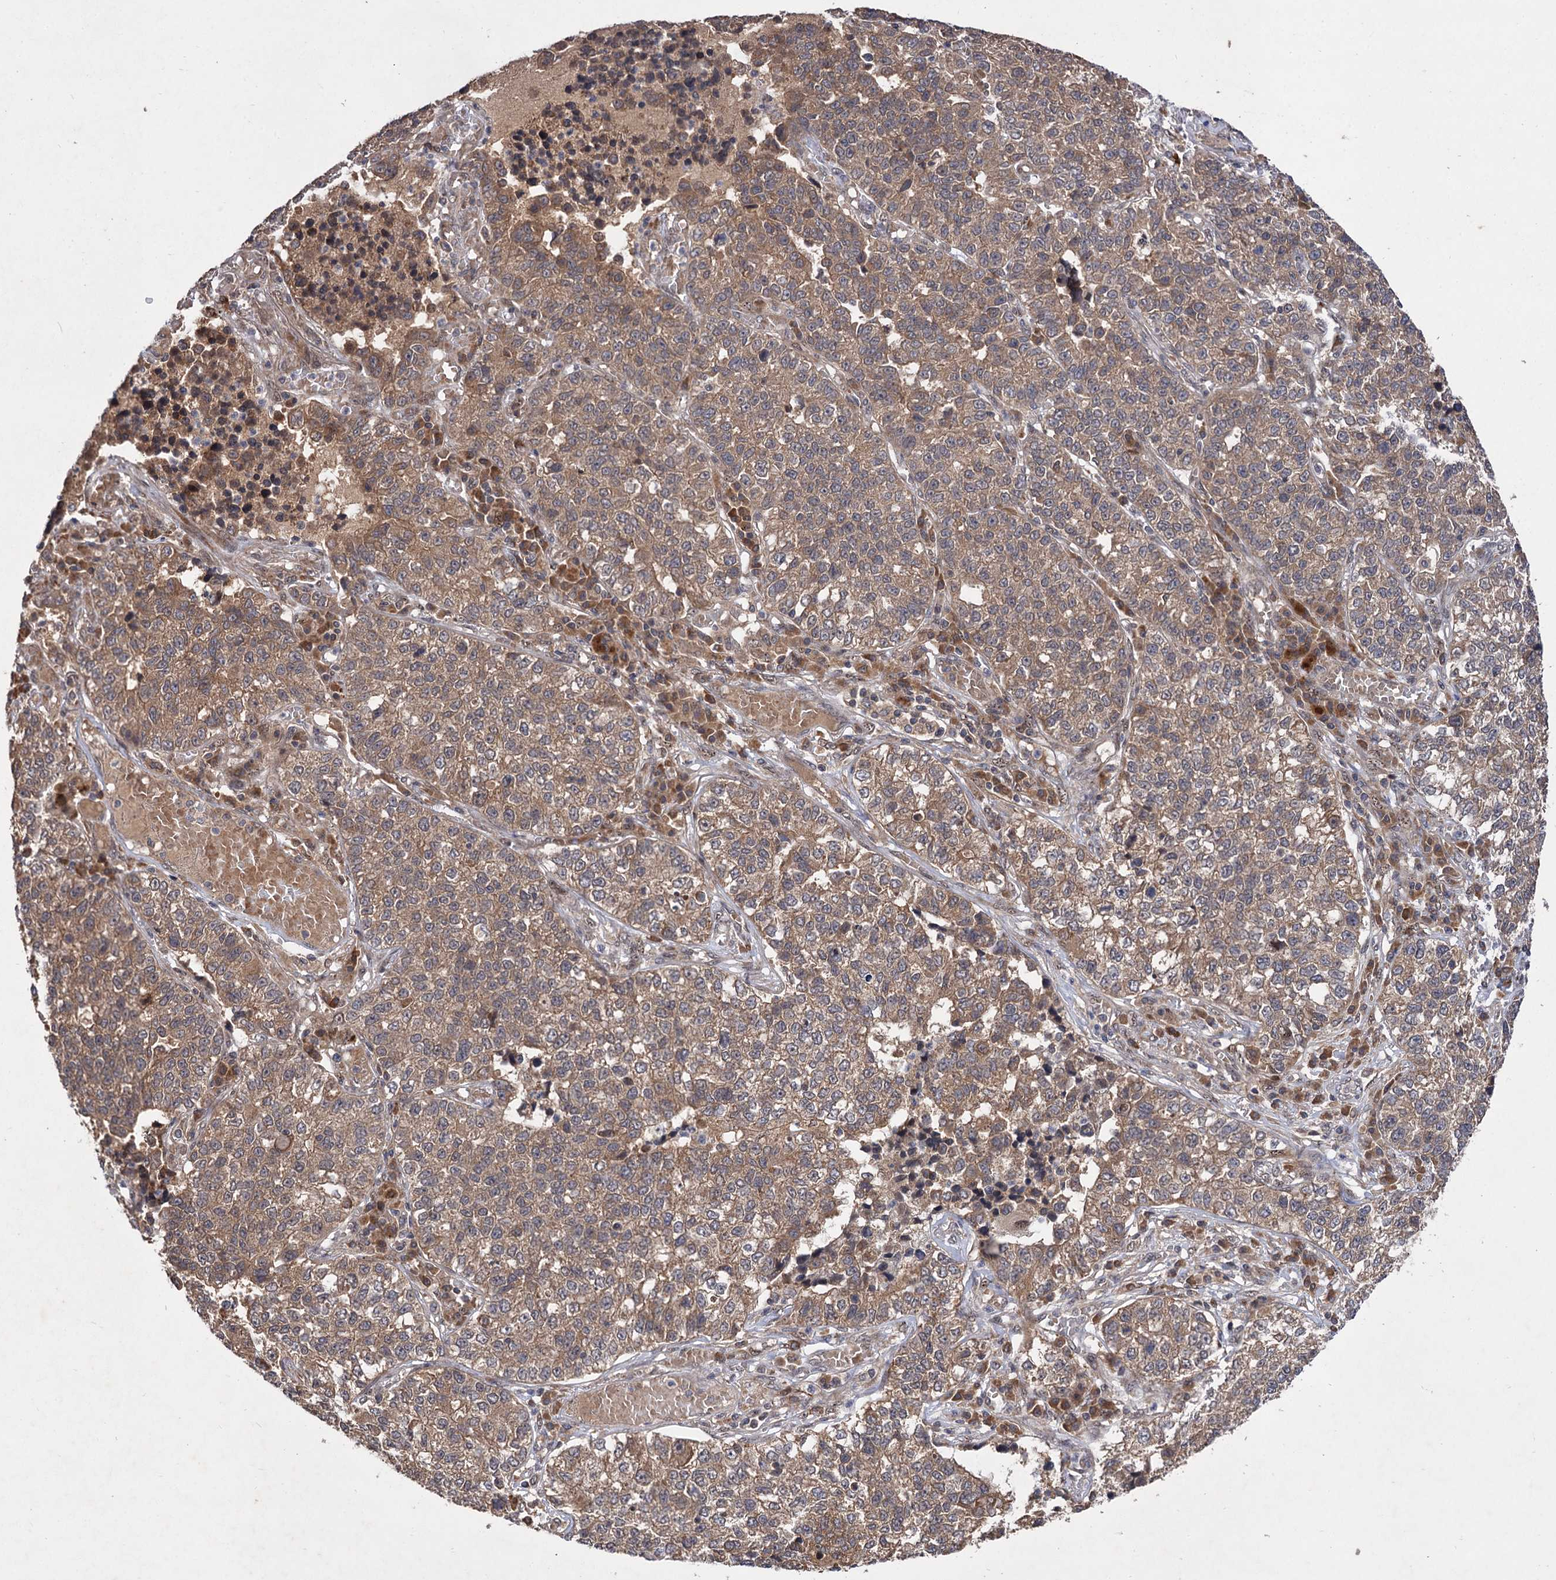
{"staining": {"intensity": "moderate", "quantity": ">75%", "location": "cytoplasmic/membranous"}, "tissue": "lung cancer", "cell_type": "Tumor cells", "image_type": "cancer", "snomed": [{"axis": "morphology", "description": "Adenocarcinoma, NOS"}, {"axis": "topography", "description": "Lung"}], "caption": "Moderate cytoplasmic/membranous positivity for a protein is appreciated in about >75% of tumor cells of lung cancer using IHC.", "gene": "FBXW8", "patient": {"sex": "male", "age": 49}}